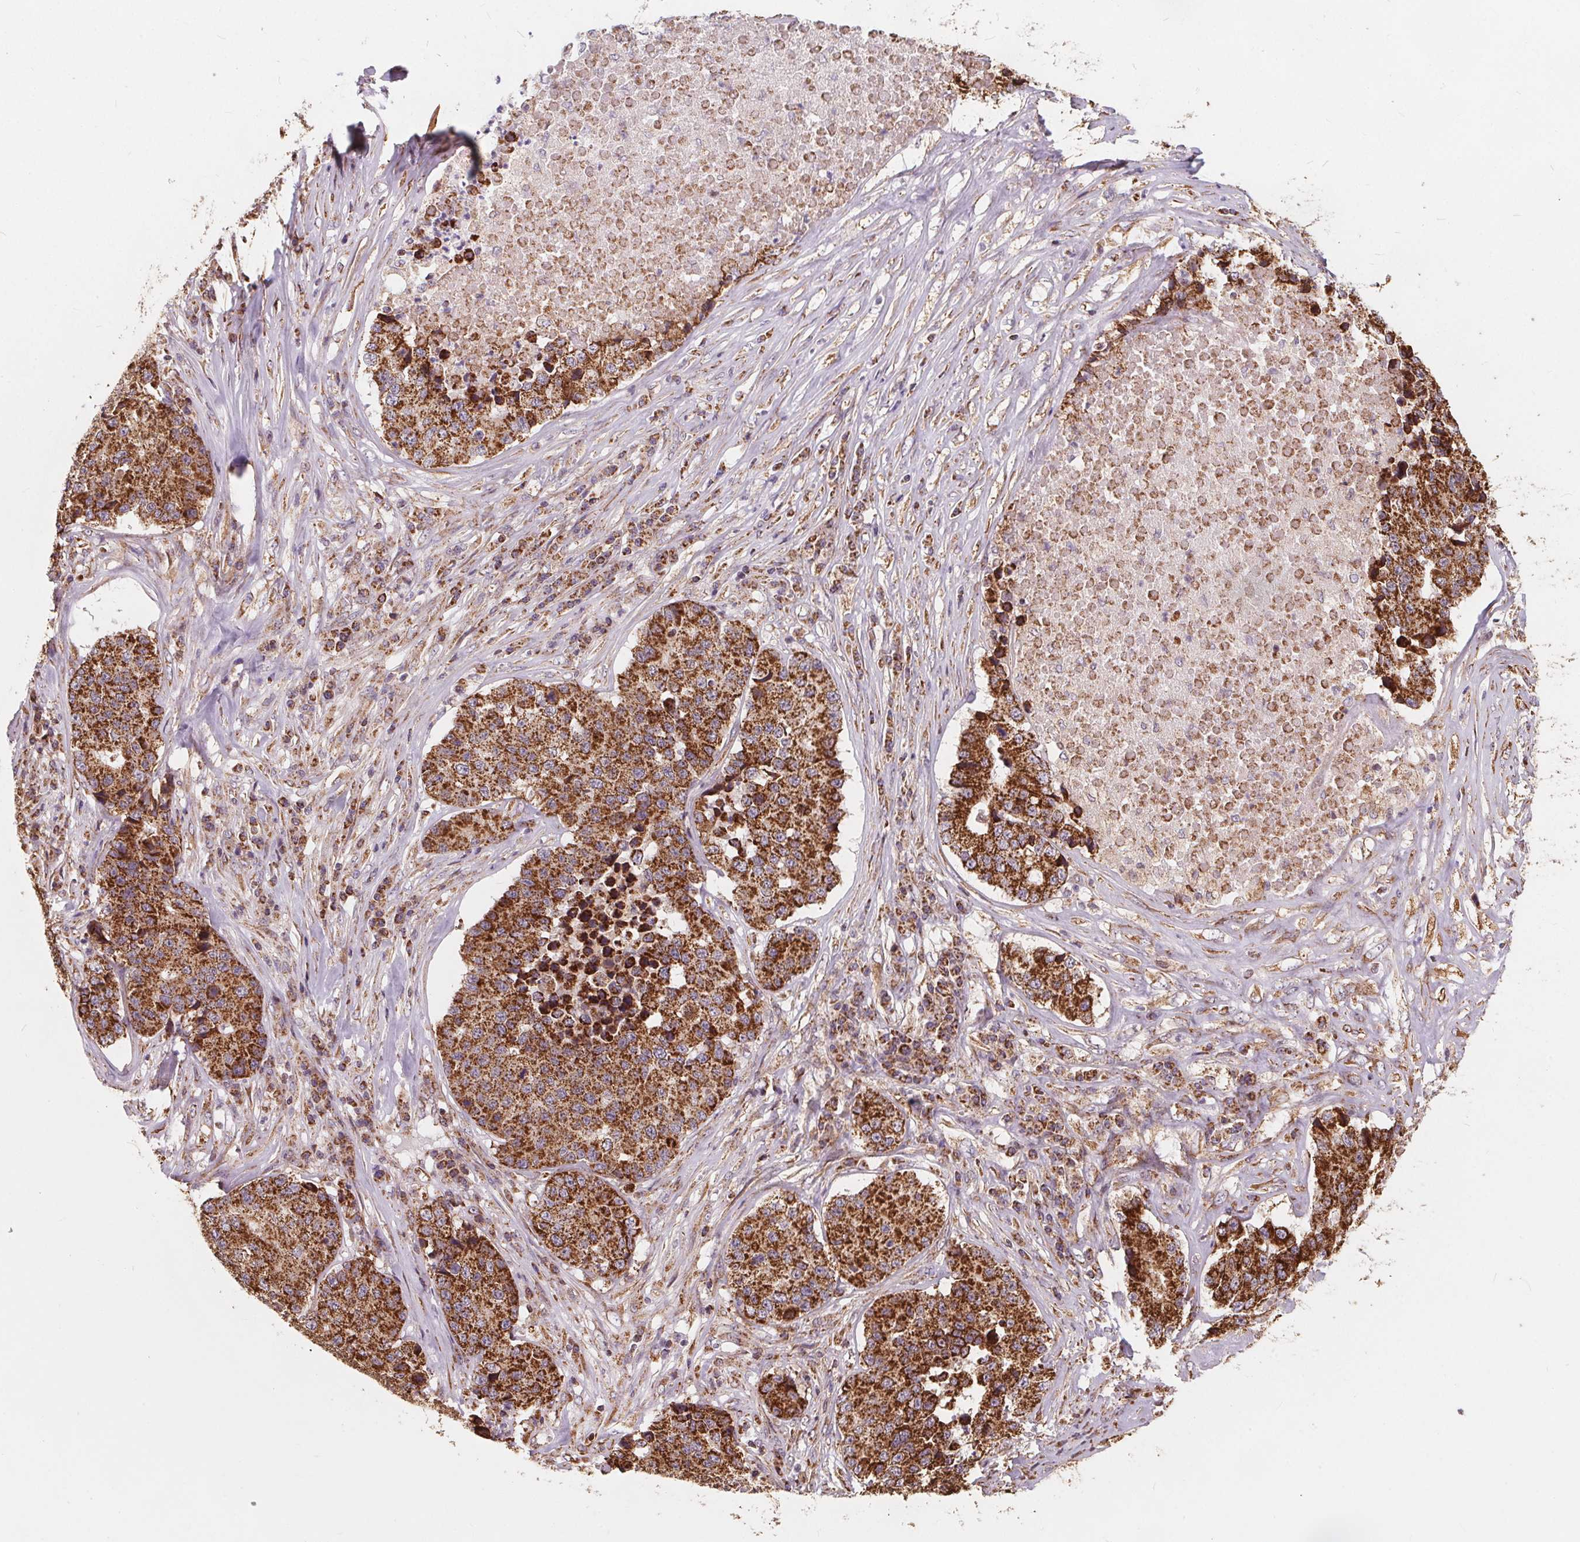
{"staining": {"intensity": "strong", "quantity": ">75%", "location": "cytoplasmic/membranous"}, "tissue": "stomach cancer", "cell_type": "Tumor cells", "image_type": "cancer", "snomed": [{"axis": "morphology", "description": "Adenocarcinoma, NOS"}, {"axis": "topography", "description": "Stomach"}], "caption": "High-magnification brightfield microscopy of stomach cancer (adenocarcinoma) stained with DAB (3,3'-diaminobenzidine) (brown) and counterstained with hematoxylin (blue). tumor cells exhibit strong cytoplasmic/membranous staining is identified in approximately>75% of cells.", "gene": "PLSCR3", "patient": {"sex": "male", "age": 71}}